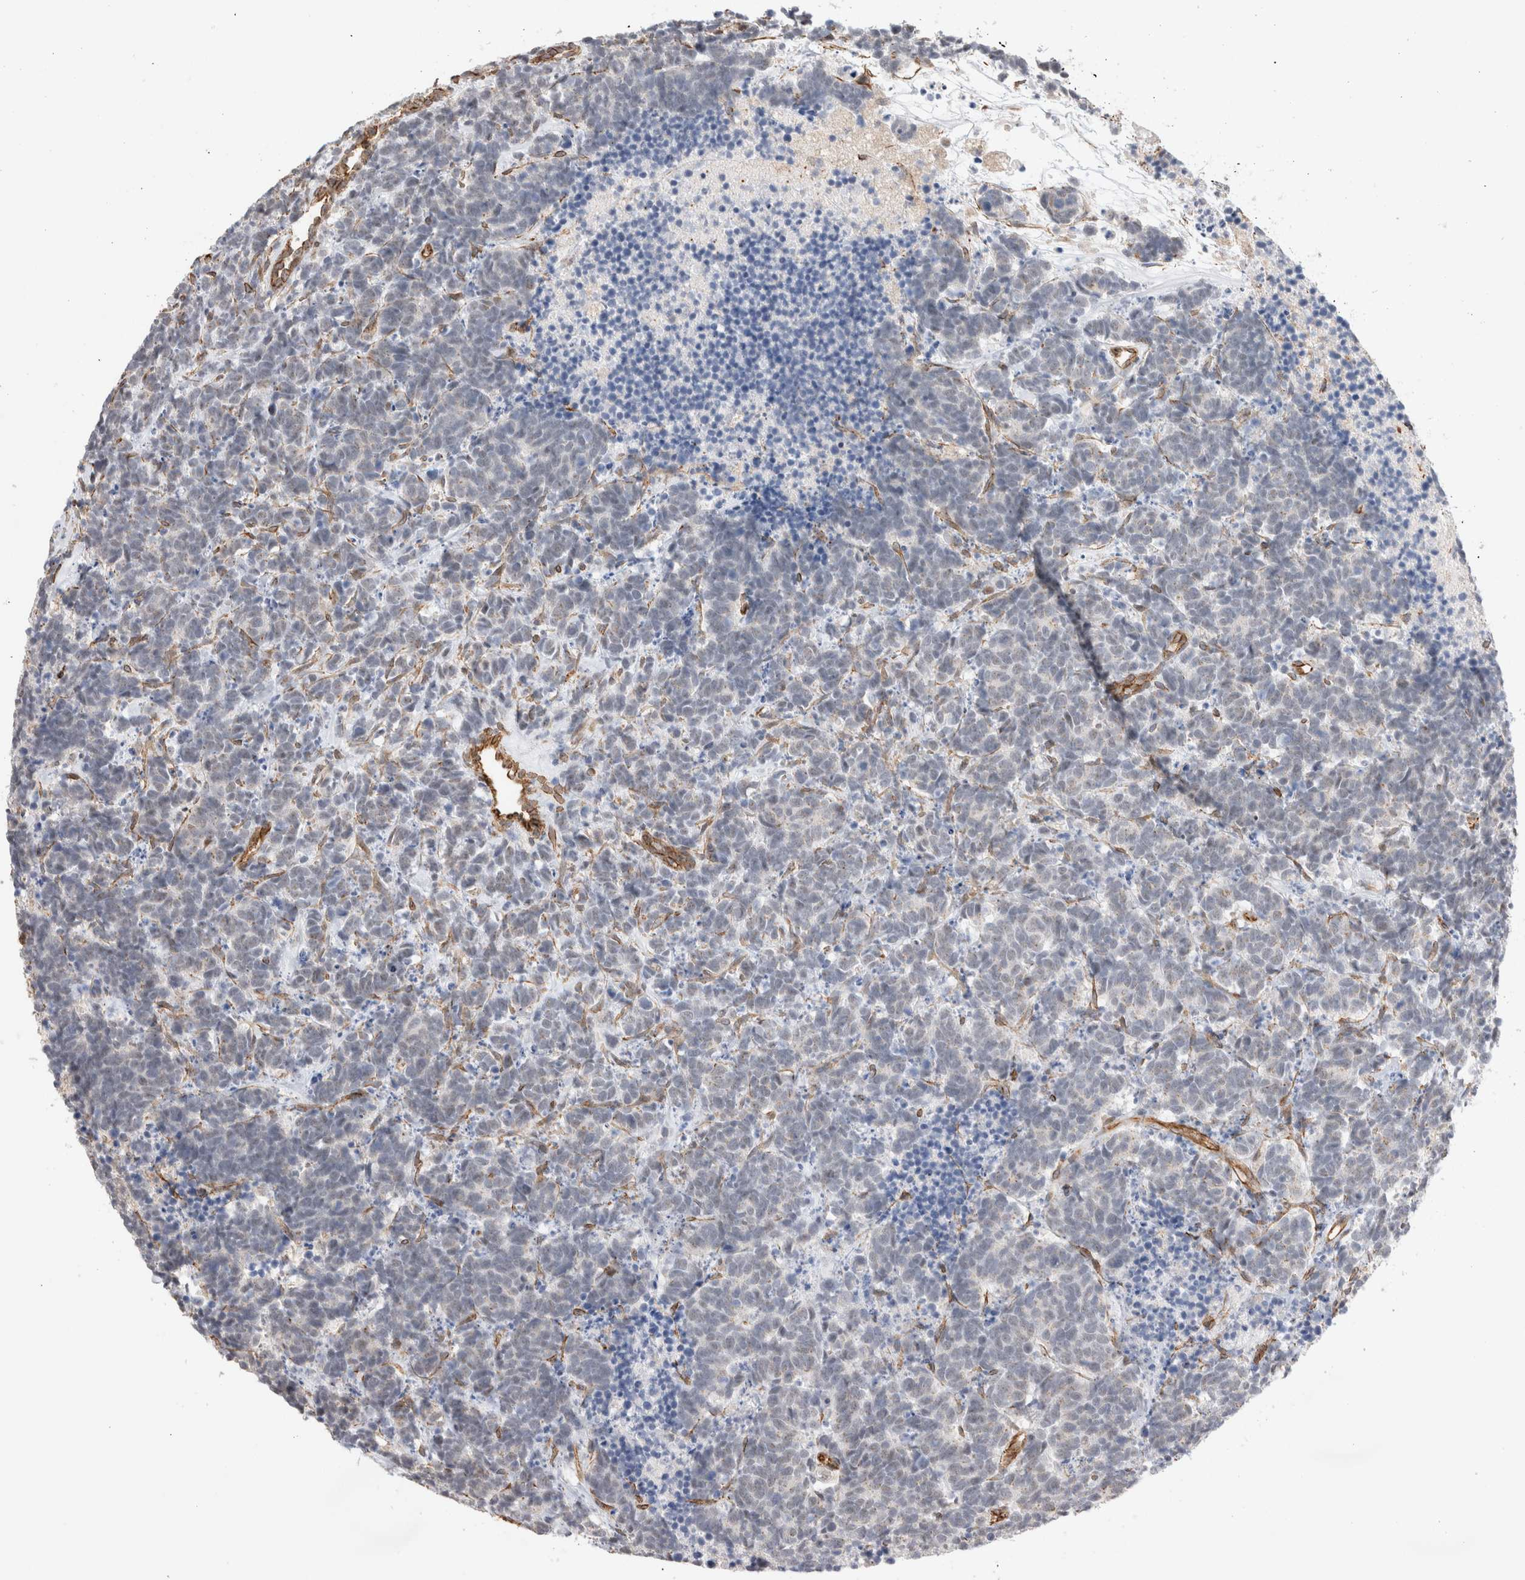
{"staining": {"intensity": "weak", "quantity": "<25%", "location": "cytoplasmic/membranous"}, "tissue": "carcinoid", "cell_type": "Tumor cells", "image_type": "cancer", "snomed": [{"axis": "morphology", "description": "Carcinoma, NOS"}, {"axis": "morphology", "description": "Carcinoid, malignant, NOS"}, {"axis": "topography", "description": "Urinary bladder"}], "caption": "The immunohistochemistry (IHC) photomicrograph has no significant expression in tumor cells of carcinoid (malignant) tissue.", "gene": "CAAP1", "patient": {"sex": "male", "age": 57}}